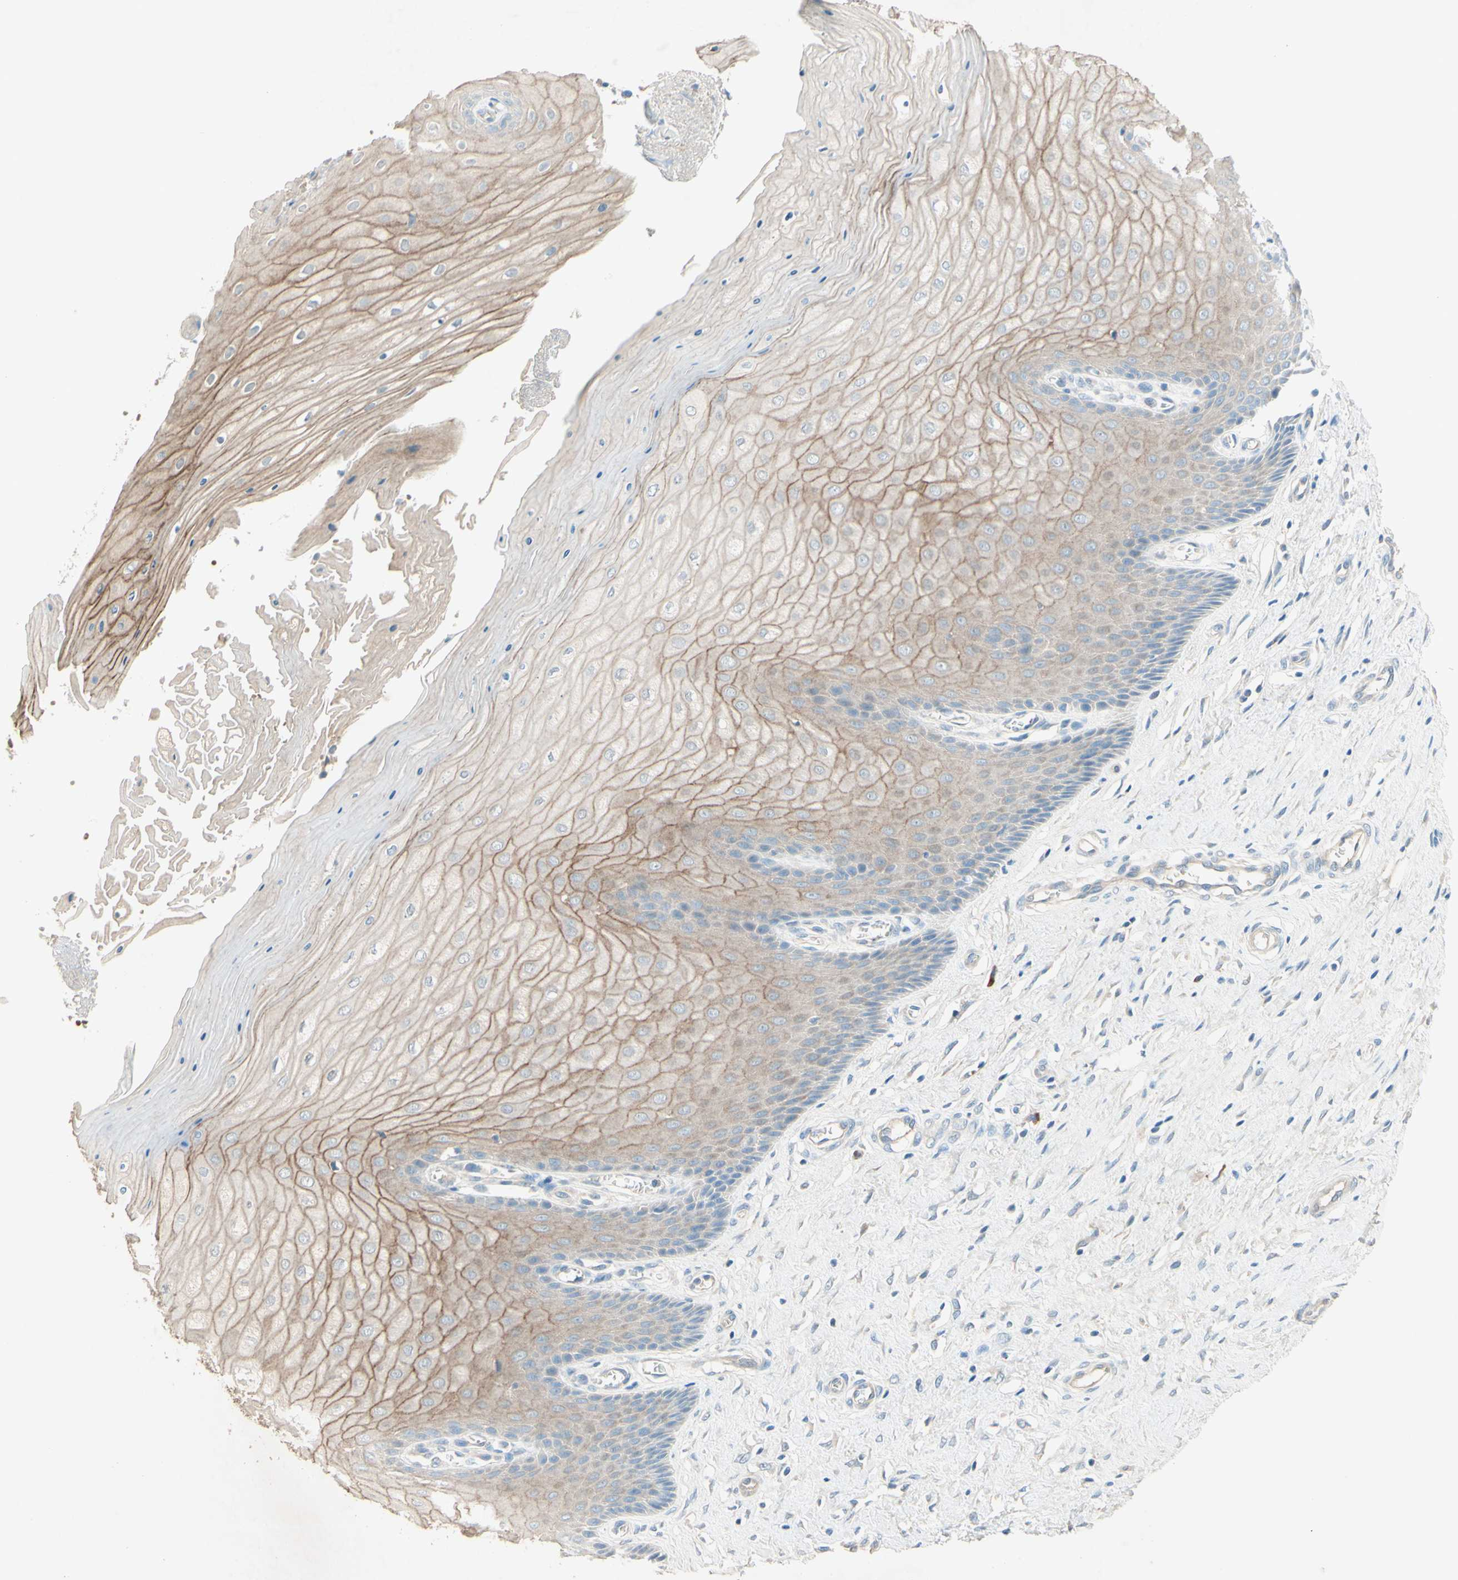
{"staining": {"intensity": "weak", "quantity": ">75%", "location": "cytoplasmic/membranous"}, "tissue": "cervix", "cell_type": "Glandular cells", "image_type": "normal", "snomed": [{"axis": "morphology", "description": "Normal tissue, NOS"}, {"axis": "topography", "description": "Cervix"}], "caption": "Immunohistochemistry of unremarkable cervix displays low levels of weak cytoplasmic/membranous positivity in approximately >75% of glandular cells. Nuclei are stained in blue.", "gene": "IL2", "patient": {"sex": "female", "age": 55}}